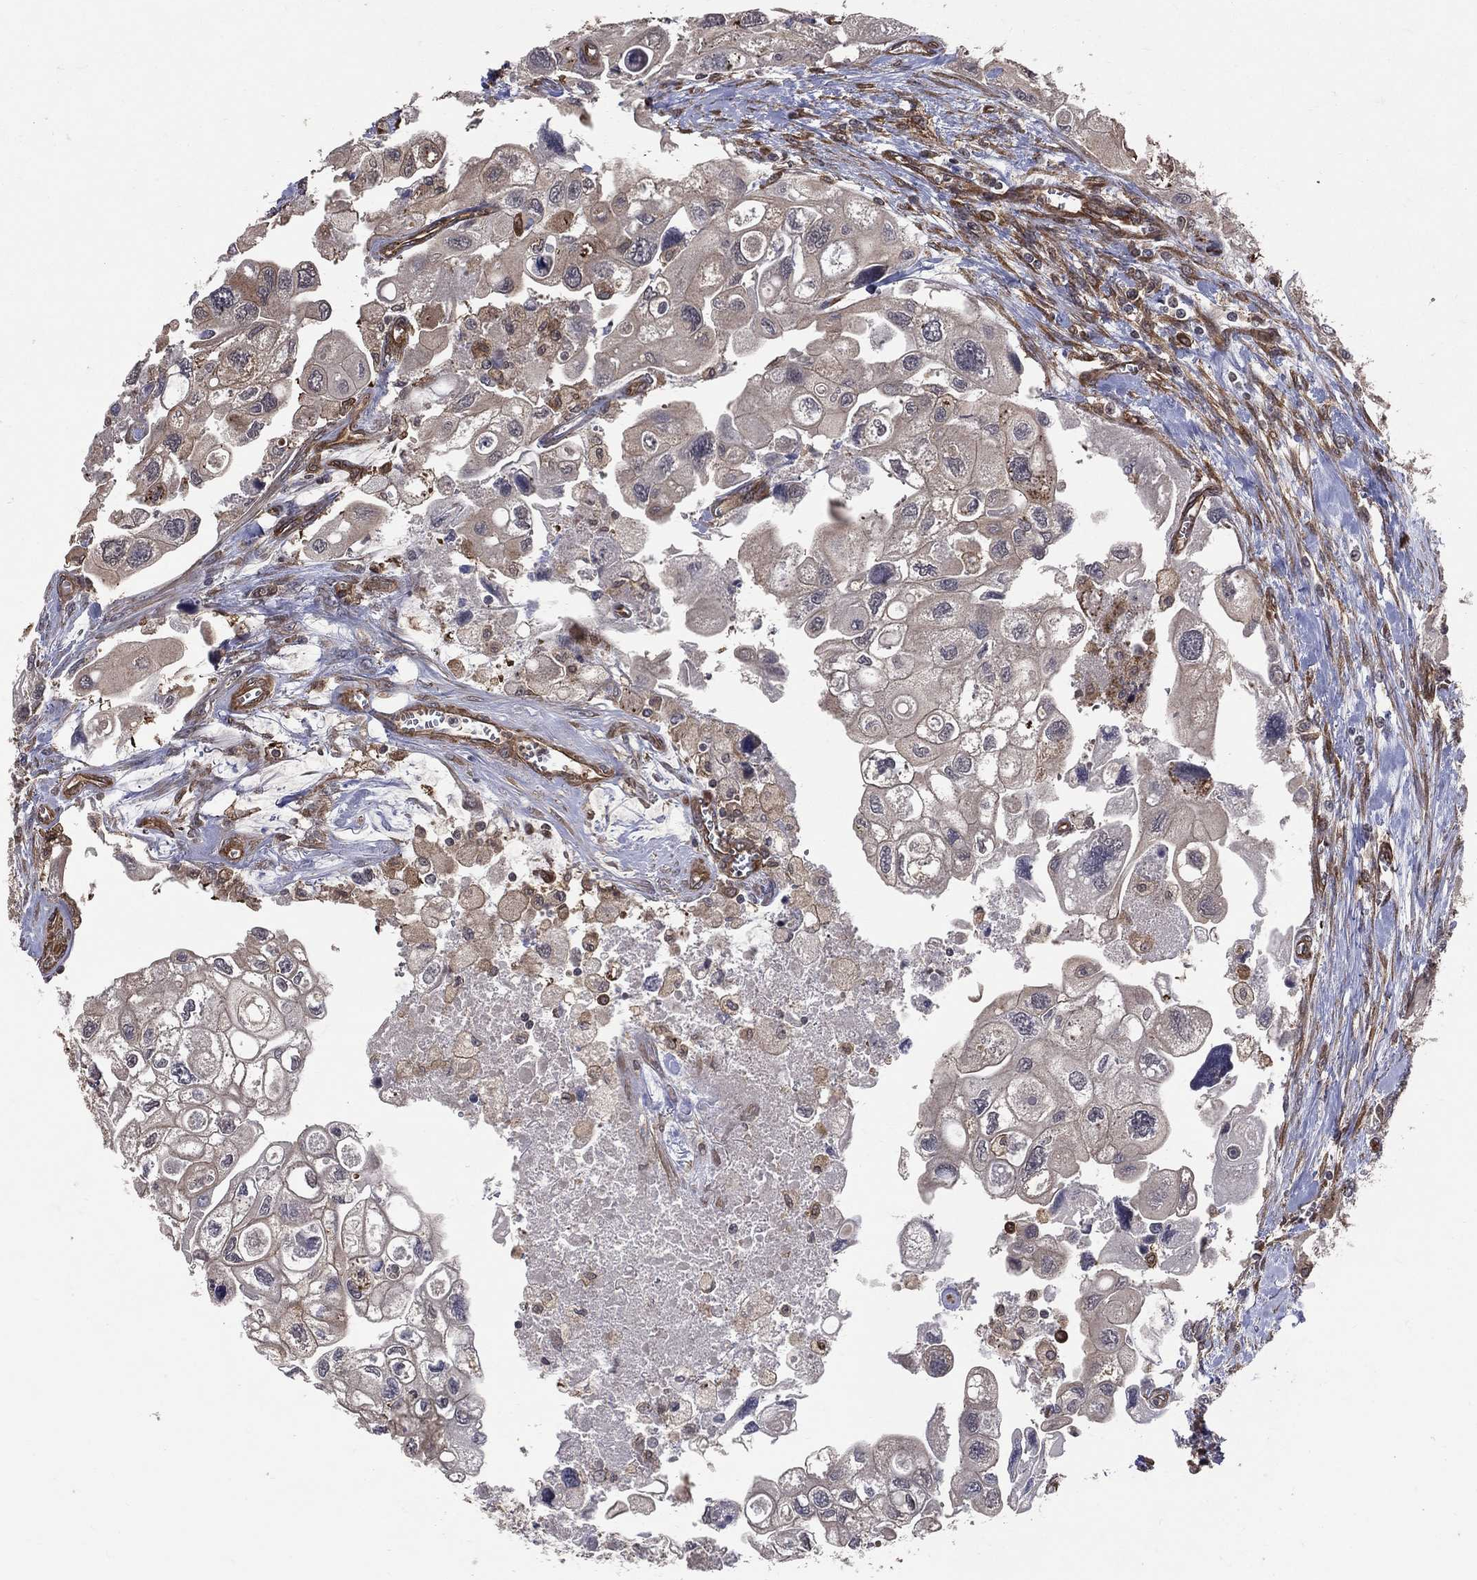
{"staining": {"intensity": "negative", "quantity": "none", "location": "none"}, "tissue": "urothelial cancer", "cell_type": "Tumor cells", "image_type": "cancer", "snomed": [{"axis": "morphology", "description": "Urothelial carcinoma, High grade"}, {"axis": "topography", "description": "Urinary bladder"}], "caption": "IHC image of urothelial cancer stained for a protein (brown), which exhibits no positivity in tumor cells.", "gene": "DPYSL2", "patient": {"sex": "male", "age": 59}}